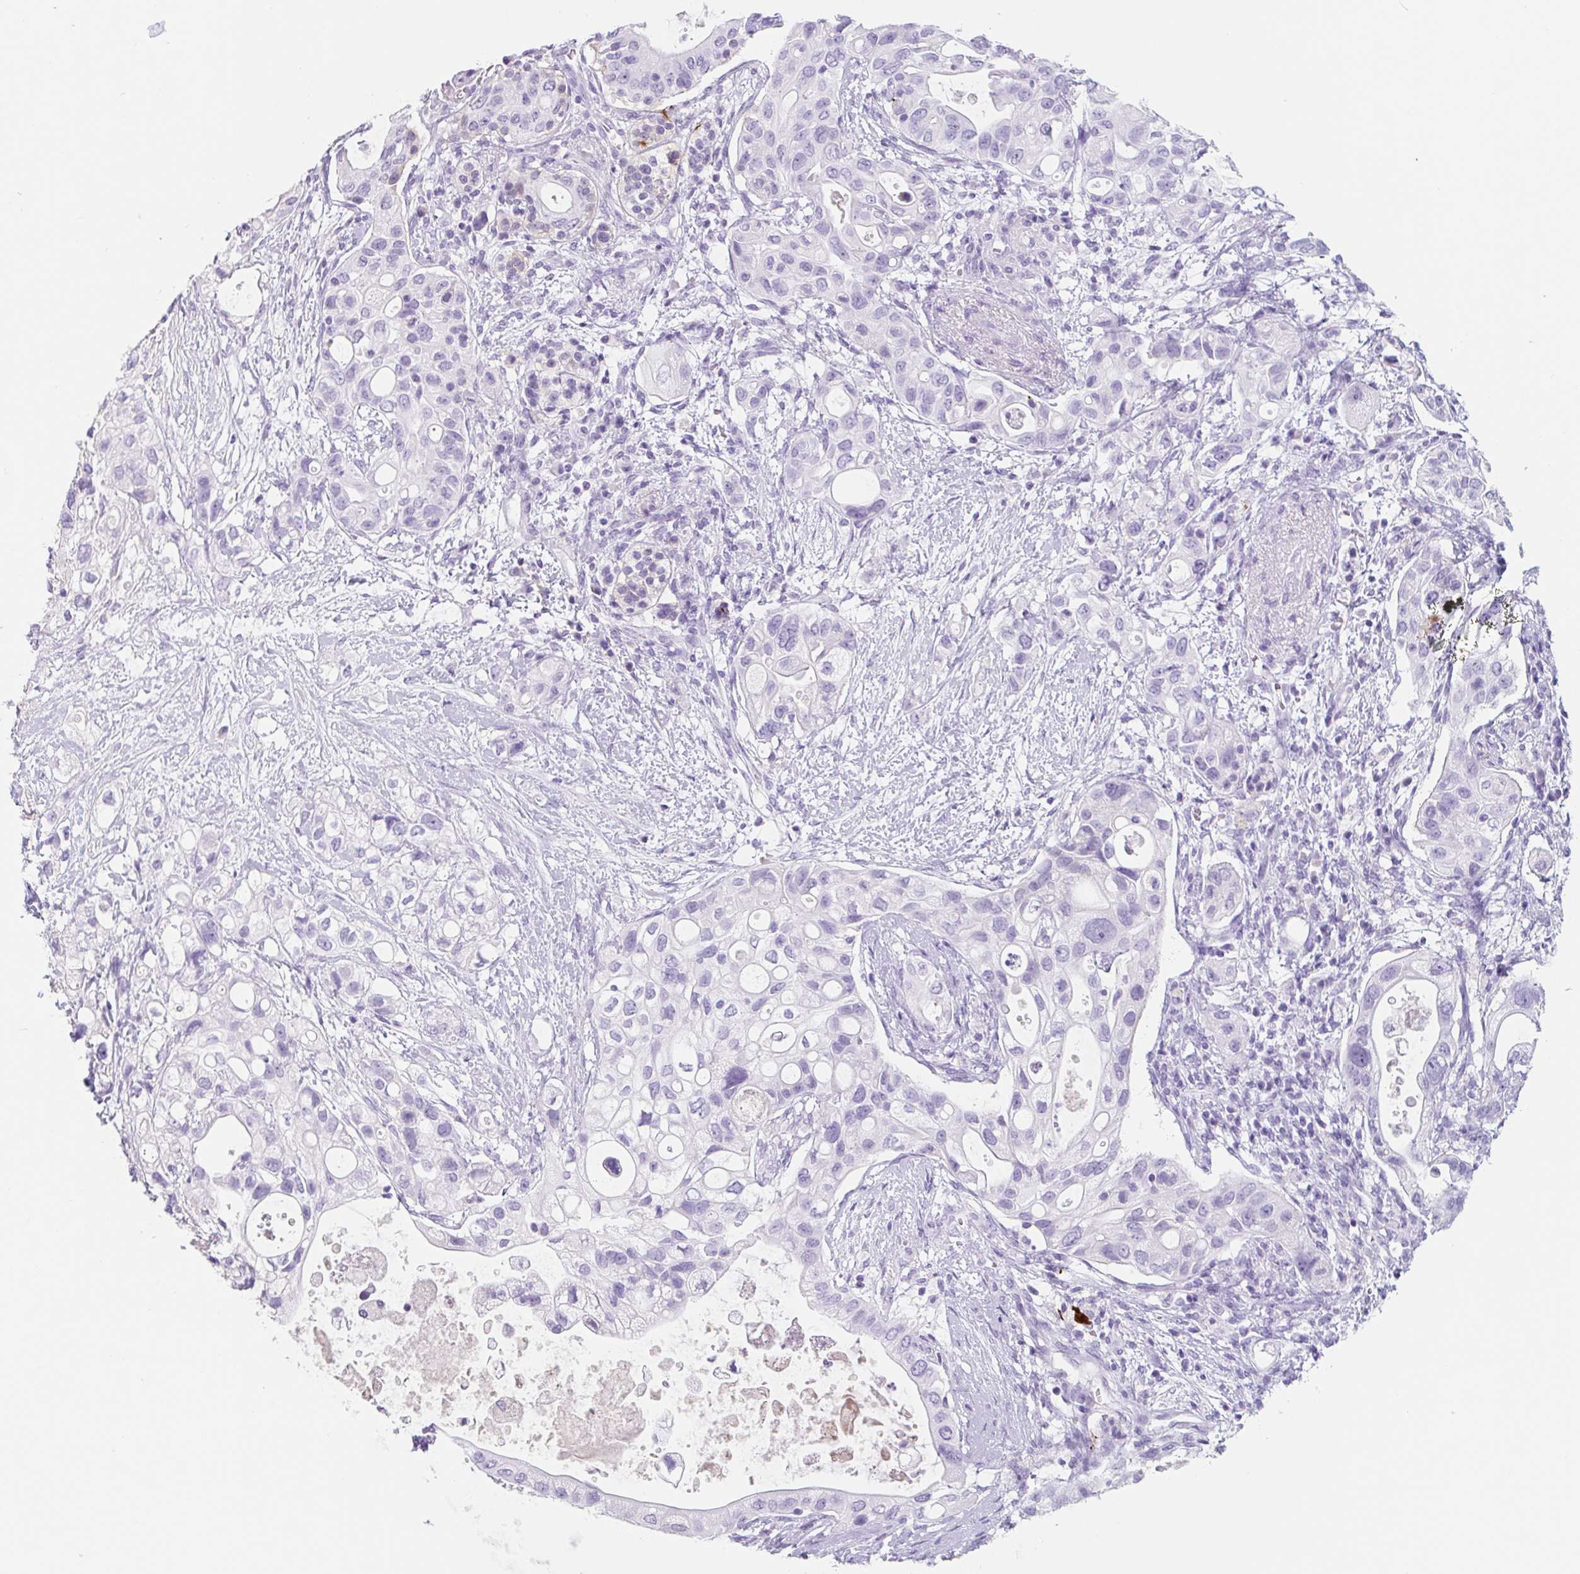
{"staining": {"intensity": "negative", "quantity": "none", "location": "none"}, "tissue": "pancreatic cancer", "cell_type": "Tumor cells", "image_type": "cancer", "snomed": [{"axis": "morphology", "description": "Adenocarcinoma, NOS"}, {"axis": "topography", "description": "Pancreas"}], "caption": "Micrograph shows no protein positivity in tumor cells of pancreatic cancer tissue. Brightfield microscopy of immunohistochemistry stained with DAB (3,3'-diaminobenzidine) (brown) and hematoxylin (blue), captured at high magnification.", "gene": "EMC4", "patient": {"sex": "female", "age": 72}}